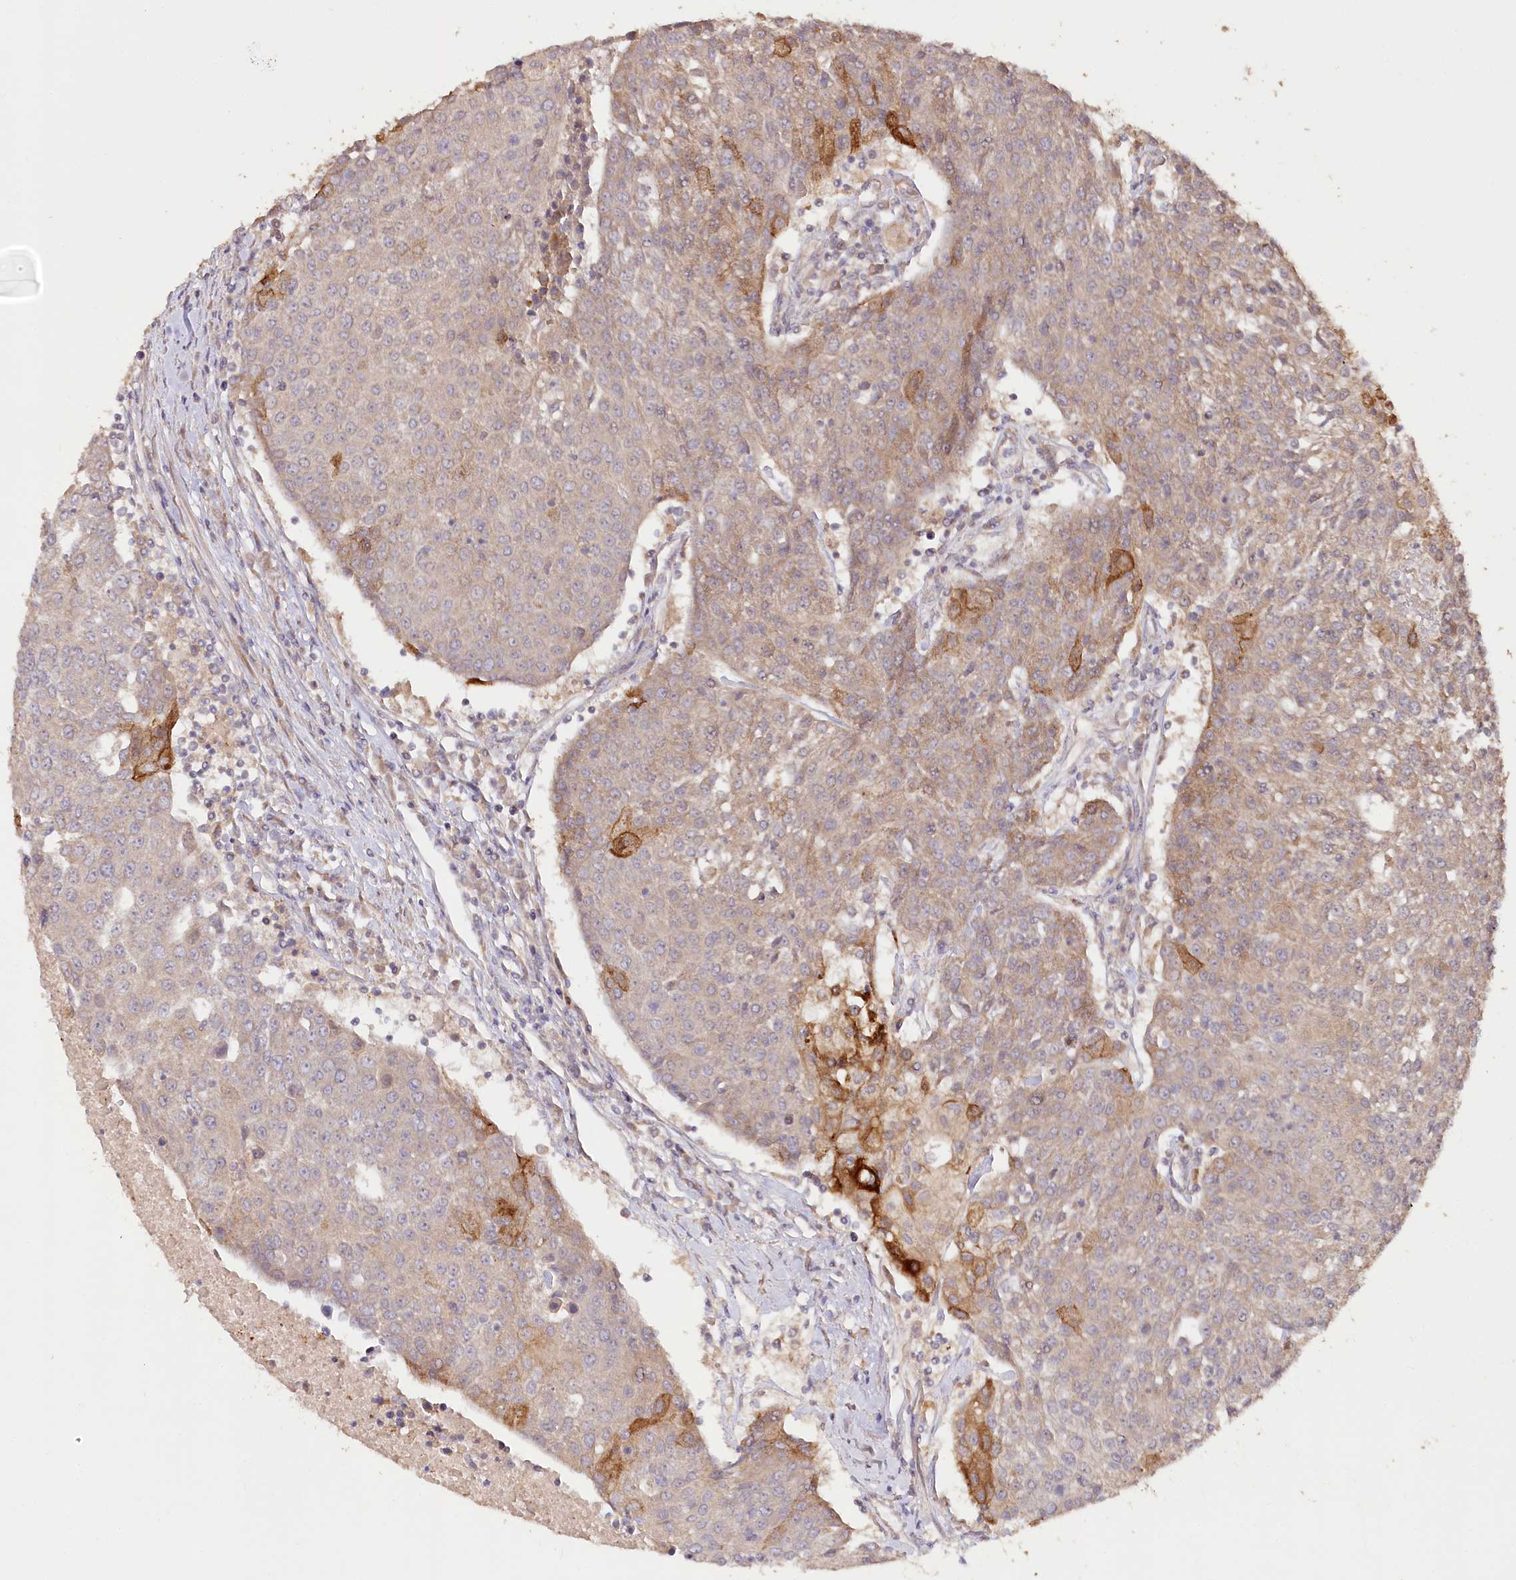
{"staining": {"intensity": "strong", "quantity": "<25%", "location": "cytoplasmic/membranous"}, "tissue": "urothelial cancer", "cell_type": "Tumor cells", "image_type": "cancer", "snomed": [{"axis": "morphology", "description": "Urothelial carcinoma, High grade"}, {"axis": "topography", "description": "Urinary bladder"}], "caption": "Urothelial cancer stained with immunohistochemistry reveals strong cytoplasmic/membranous staining in about <25% of tumor cells.", "gene": "IRAK1BP1", "patient": {"sex": "female", "age": 85}}